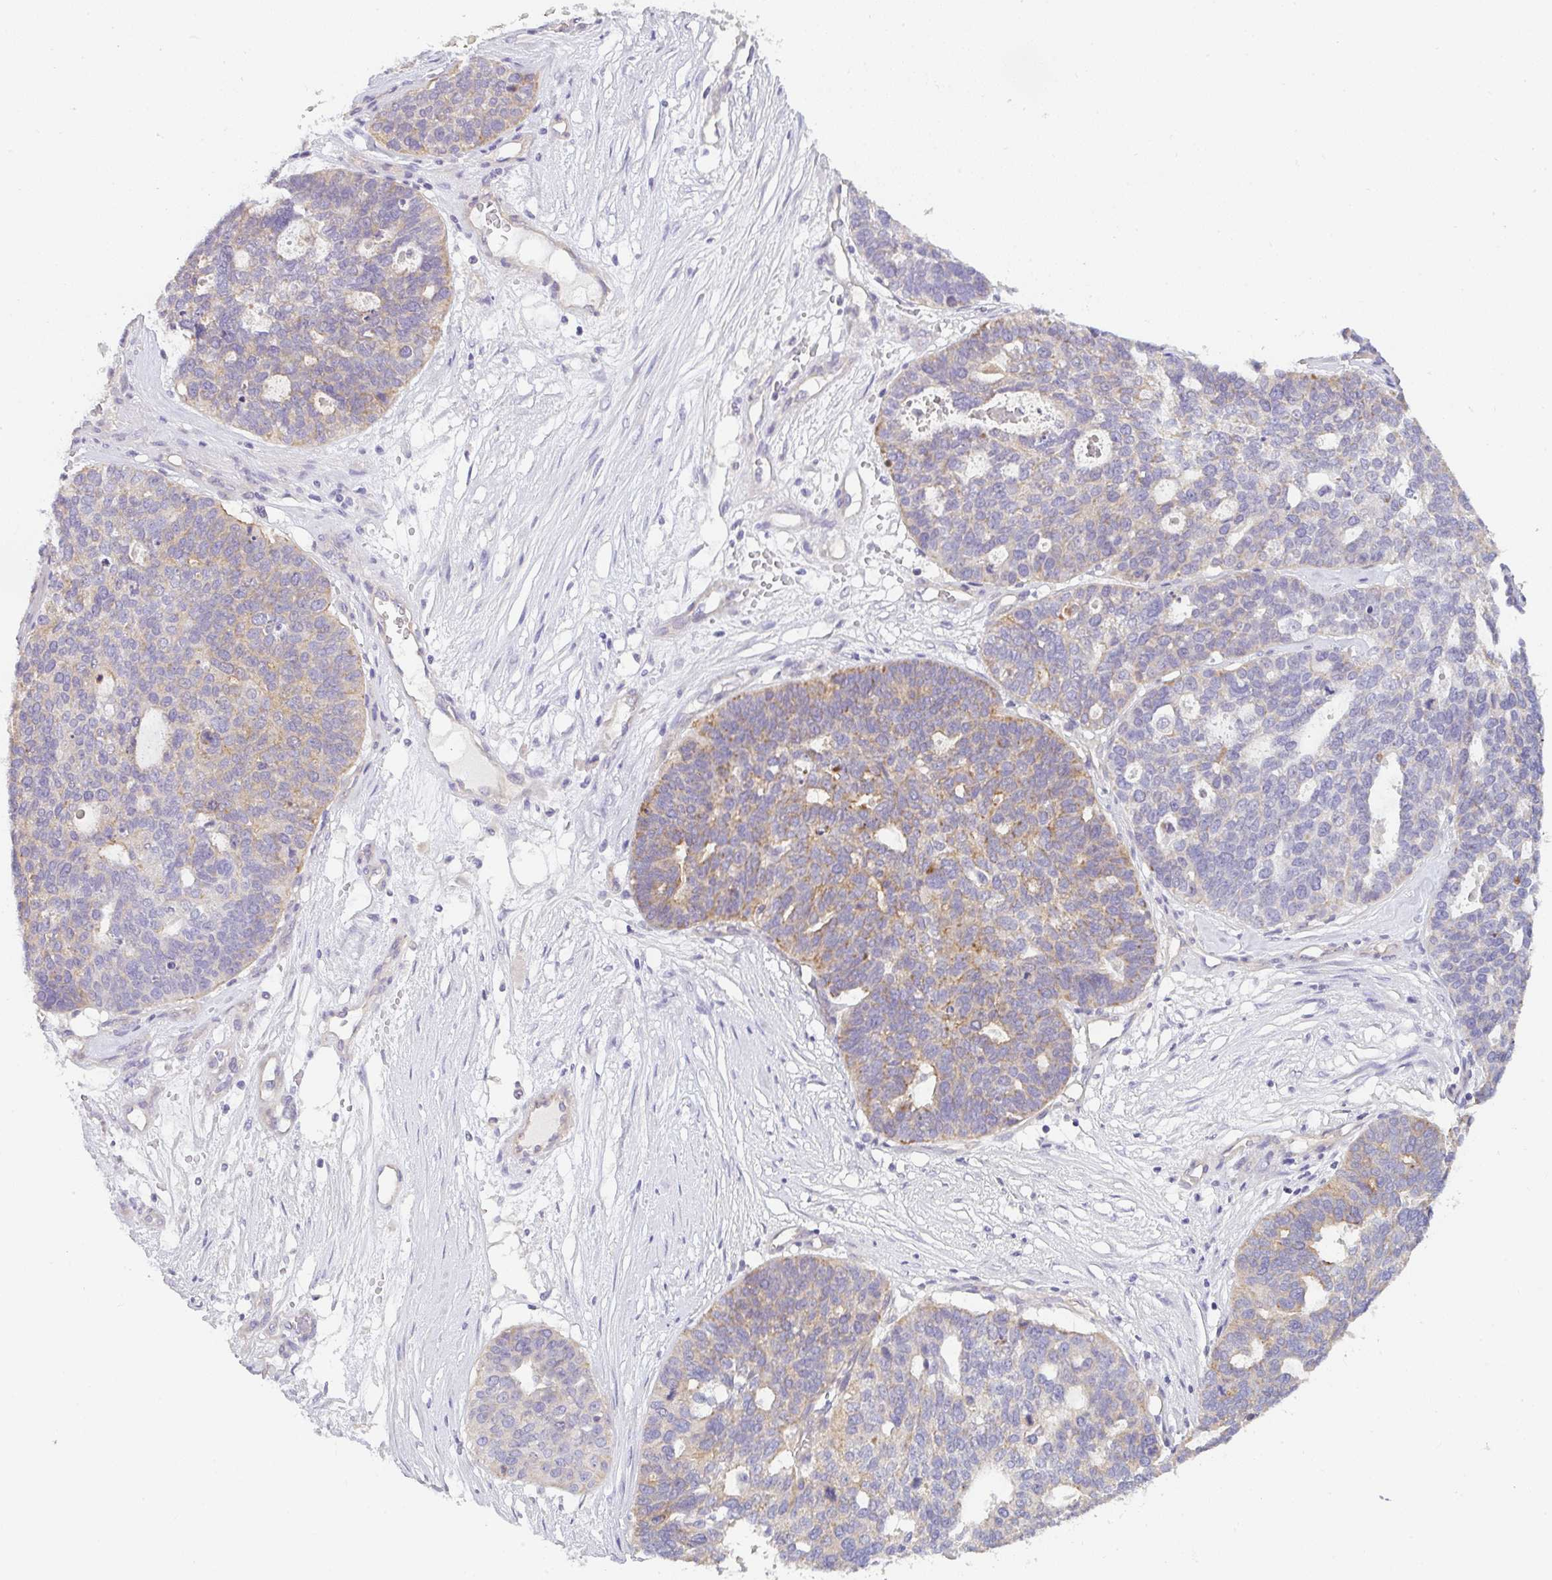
{"staining": {"intensity": "moderate", "quantity": "<25%", "location": "cytoplasmic/membranous"}, "tissue": "ovarian cancer", "cell_type": "Tumor cells", "image_type": "cancer", "snomed": [{"axis": "morphology", "description": "Cystadenocarcinoma, serous, NOS"}, {"axis": "topography", "description": "Ovary"}], "caption": "Ovarian serous cystadenocarcinoma stained with a protein marker reveals moderate staining in tumor cells.", "gene": "FILIP1", "patient": {"sex": "female", "age": 59}}